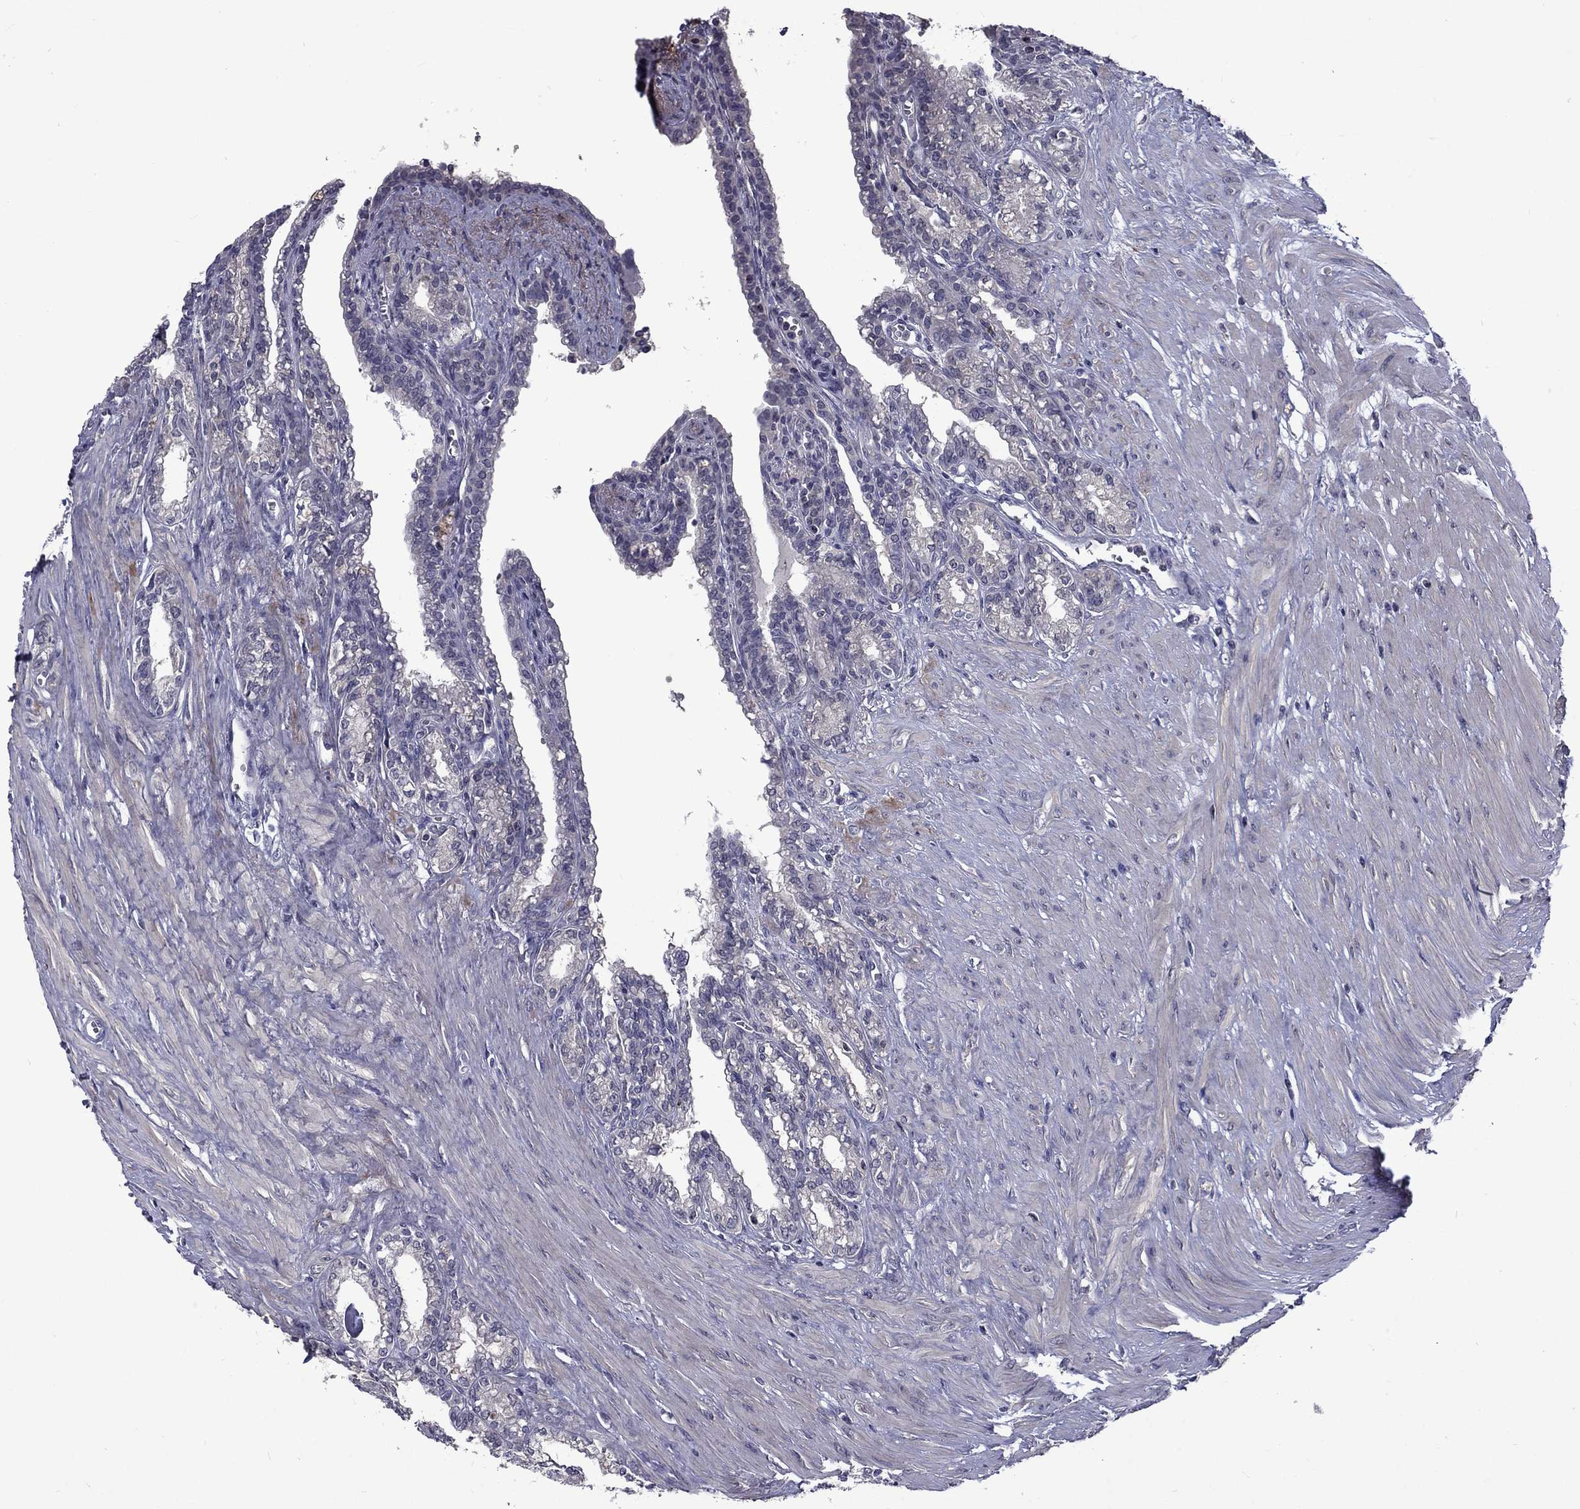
{"staining": {"intensity": "negative", "quantity": "none", "location": "none"}, "tissue": "seminal vesicle", "cell_type": "Glandular cells", "image_type": "normal", "snomed": [{"axis": "morphology", "description": "Normal tissue, NOS"}, {"axis": "morphology", "description": "Urothelial carcinoma, NOS"}, {"axis": "topography", "description": "Urinary bladder"}, {"axis": "topography", "description": "Seminal veicle"}], "caption": "This histopathology image is of benign seminal vesicle stained with immunohistochemistry (IHC) to label a protein in brown with the nuclei are counter-stained blue. There is no positivity in glandular cells. (DAB immunohistochemistry (IHC), high magnification).", "gene": "SNTA1", "patient": {"sex": "male", "age": 76}}